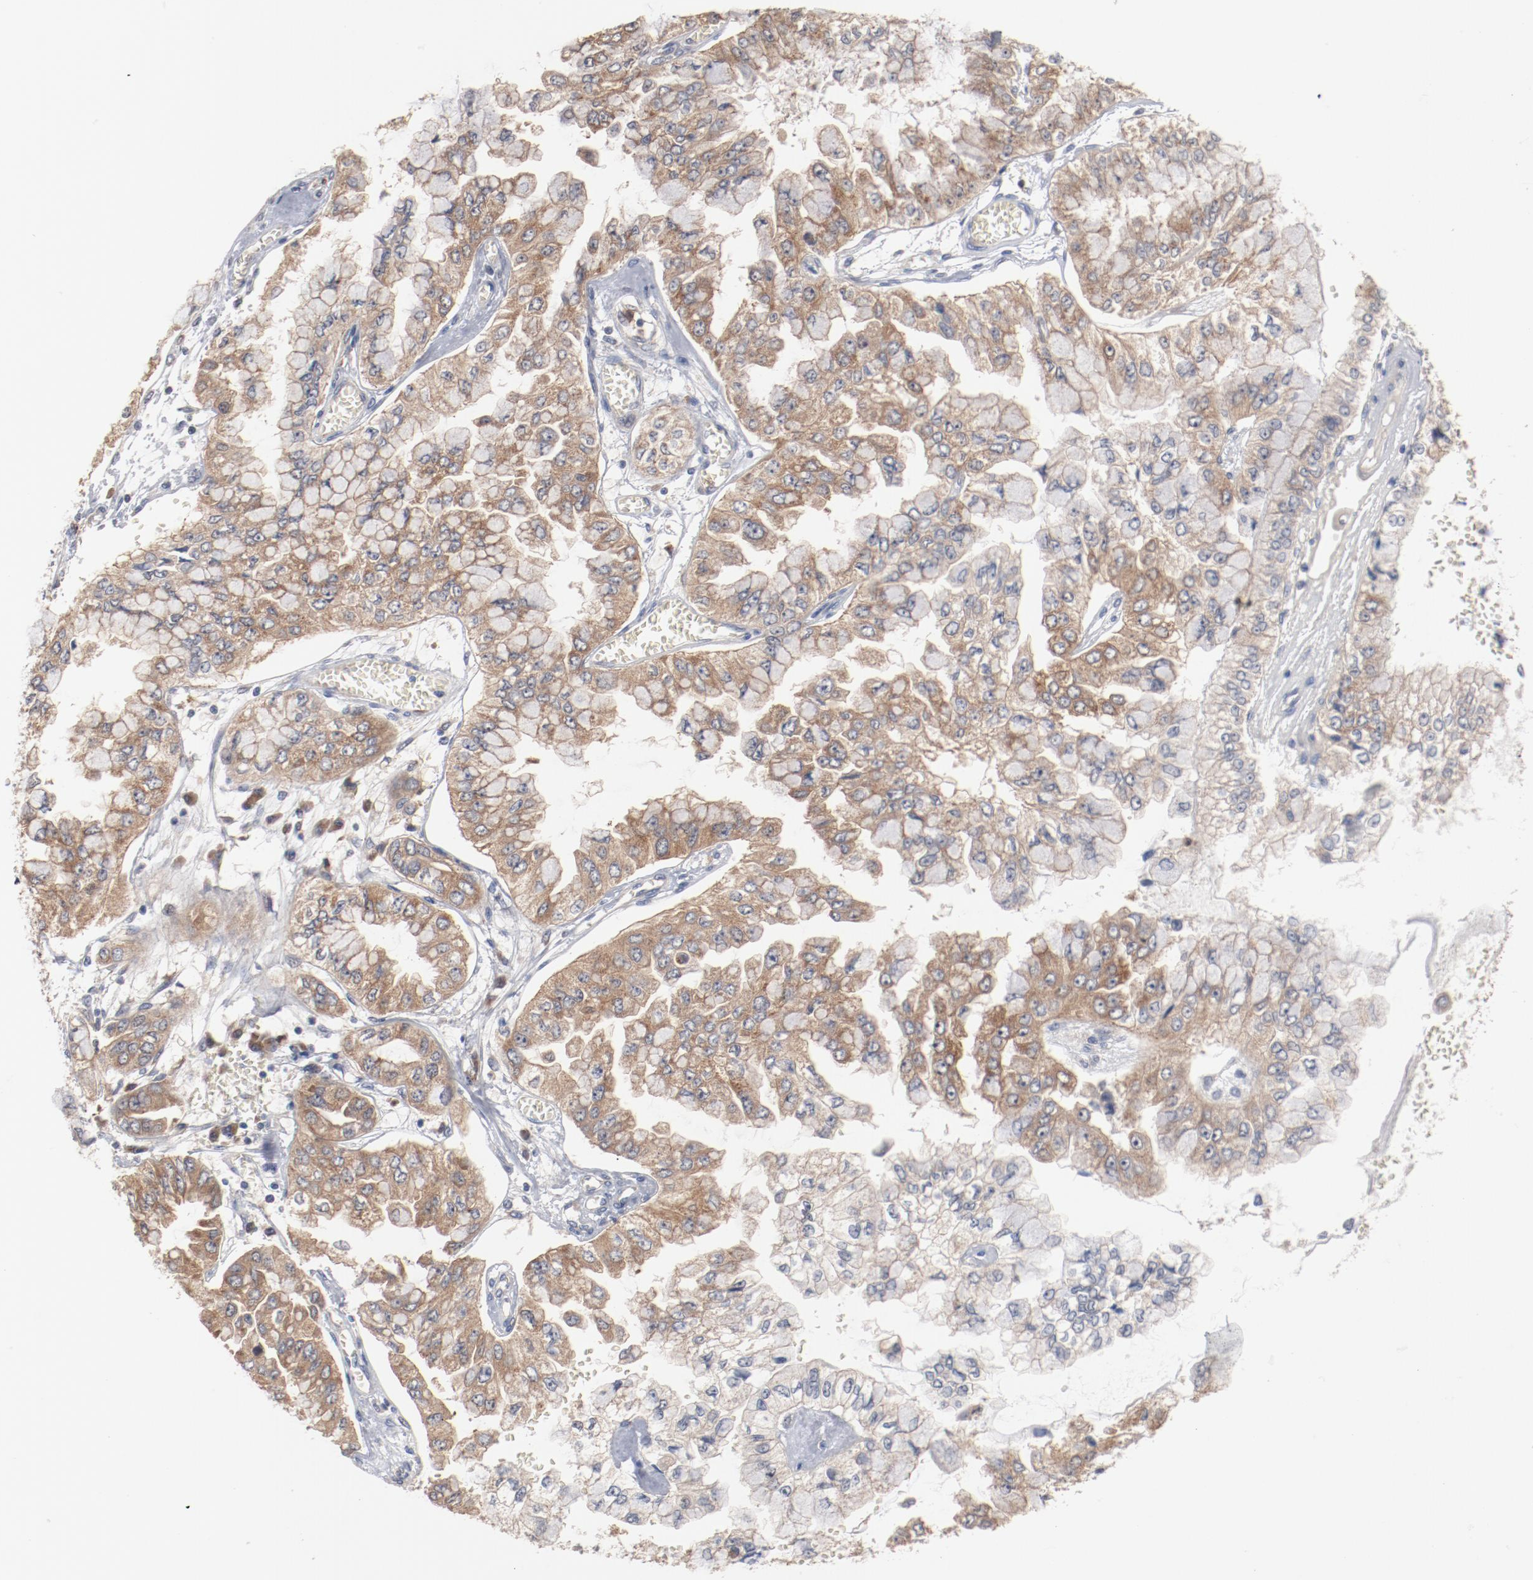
{"staining": {"intensity": "moderate", "quantity": ">75%", "location": "cytoplasmic/membranous"}, "tissue": "liver cancer", "cell_type": "Tumor cells", "image_type": "cancer", "snomed": [{"axis": "morphology", "description": "Cholangiocarcinoma"}, {"axis": "topography", "description": "Liver"}], "caption": "Liver cholangiocarcinoma stained for a protein displays moderate cytoplasmic/membranous positivity in tumor cells. The staining was performed using DAB, with brown indicating positive protein expression. Nuclei are stained blue with hematoxylin.", "gene": "RNASE11", "patient": {"sex": "female", "age": 79}}